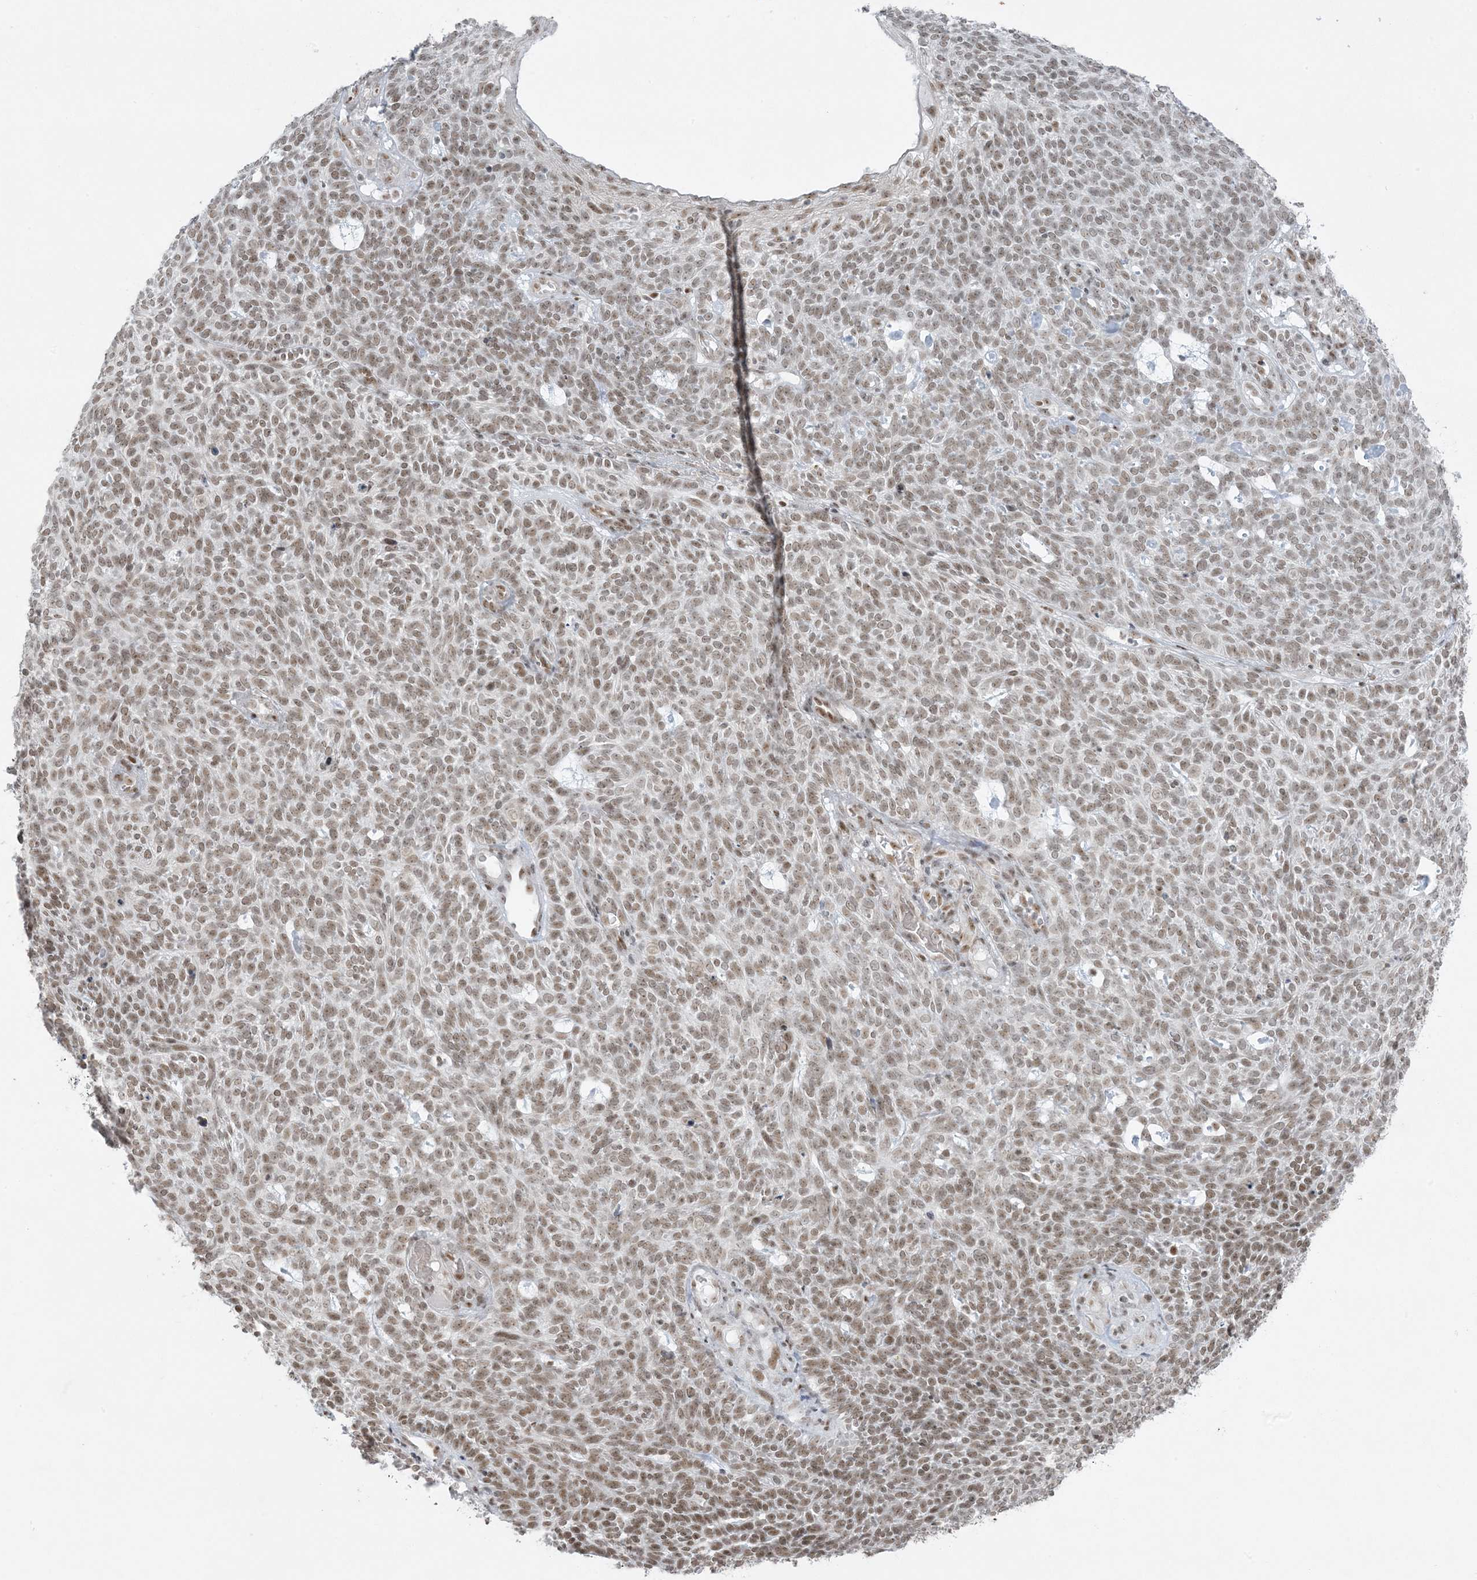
{"staining": {"intensity": "moderate", "quantity": ">75%", "location": "nuclear"}, "tissue": "skin cancer", "cell_type": "Tumor cells", "image_type": "cancer", "snomed": [{"axis": "morphology", "description": "Squamous cell carcinoma, NOS"}, {"axis": "topography", "description": "Skin"}], "caption": "An image of skin cancer stained for a protein exhibits moderate nuclear brown staining in tumor cells.", "gene": "ZNF787", "patient": {"sex": "female", "age": 90}}